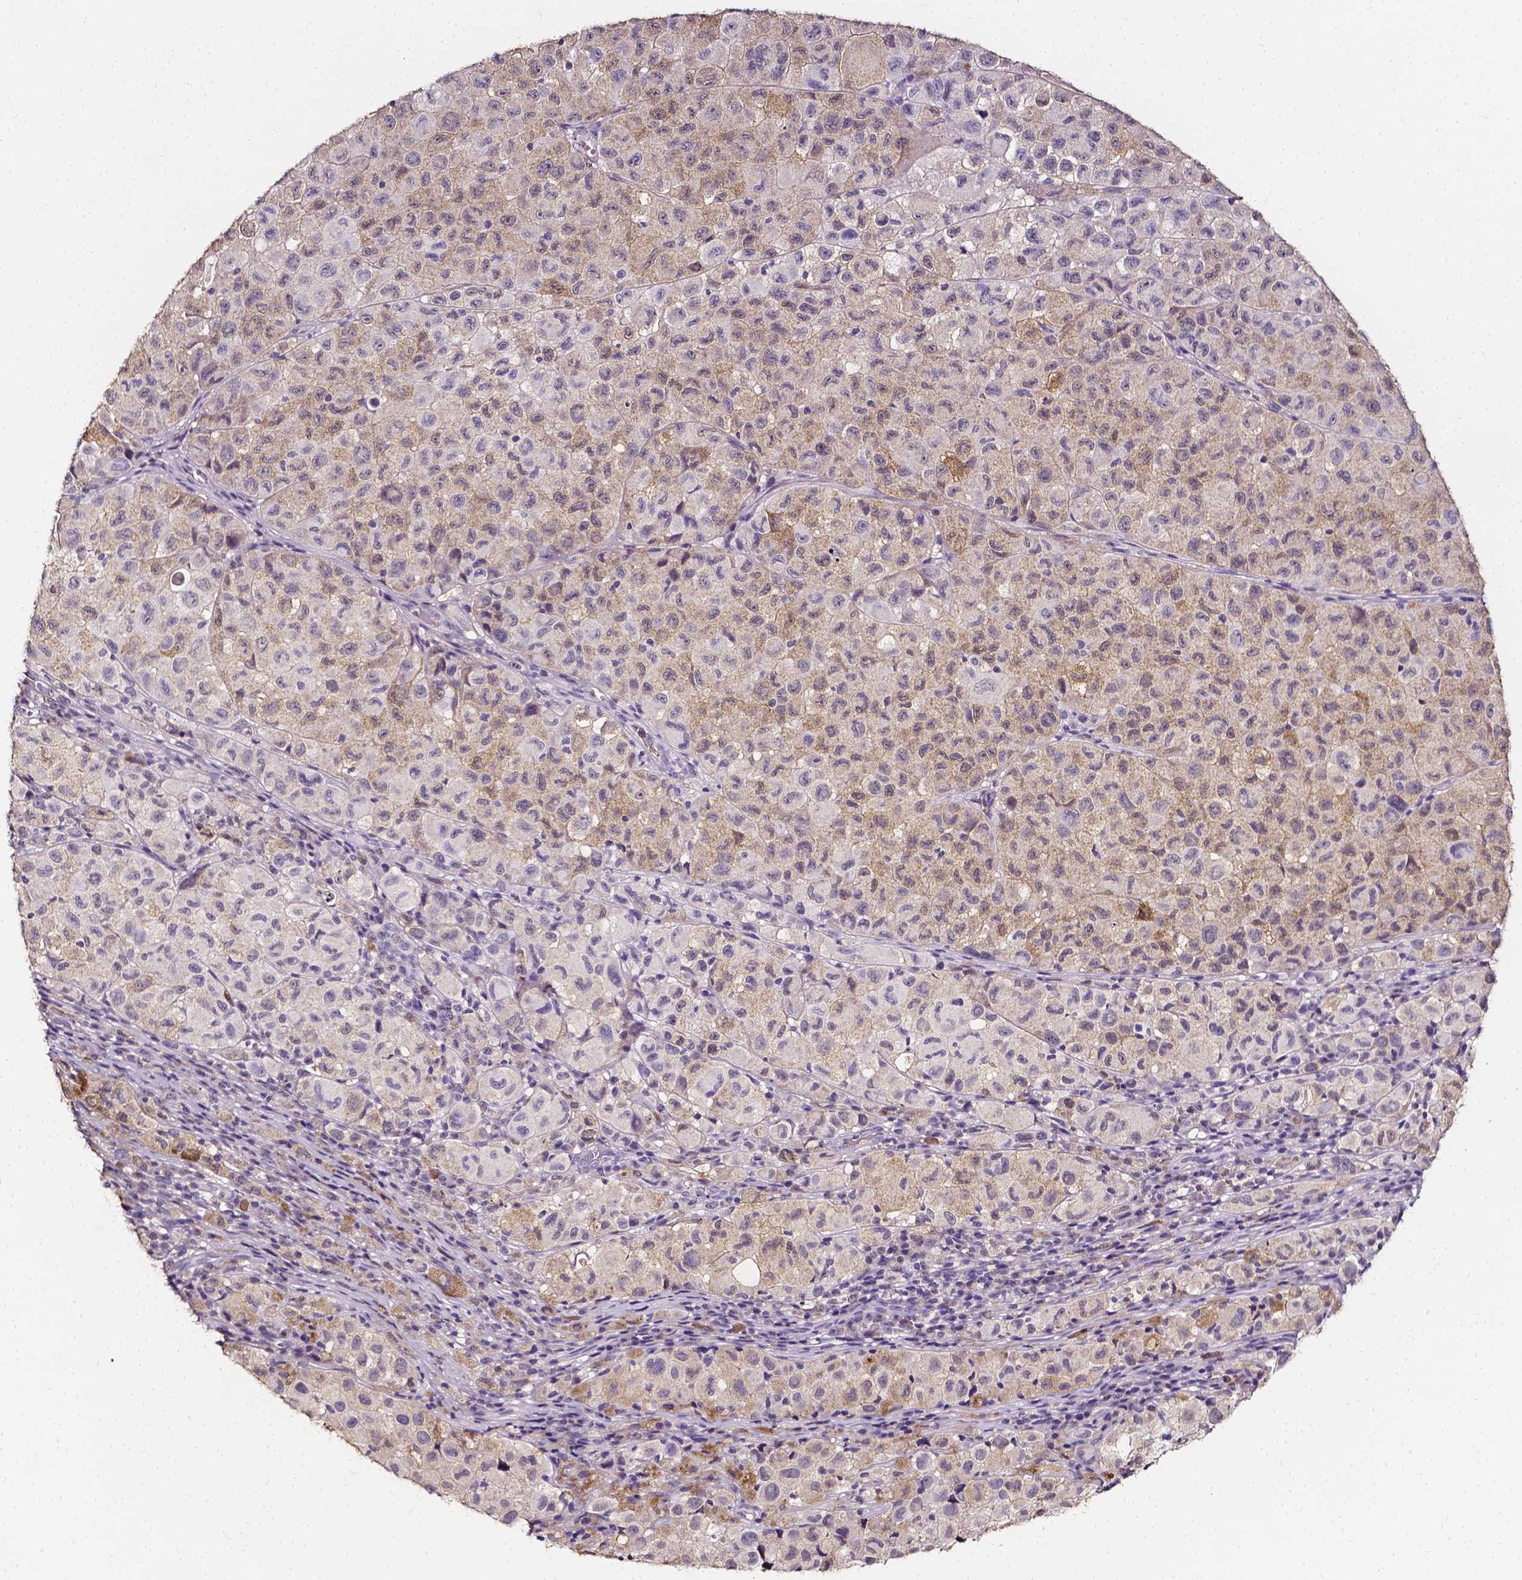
{"staining": {"intensity": "negative", "quantity": "none", "location": "none"}, "tissue": "melanoma", "cell_type": "Tumor cells", "image_type": "cancer", "snomed": [{"axis": "morphology", "description": "Malignant melanoma, NOS"}, {"axis": "topography", "description": "Skin"}], "caption": "Immunohistochemical staining of human melanoma shows no significant expression in tumor cells.", "gene": "PSAT1", "patient": {"sex": "male", "age": 93}}